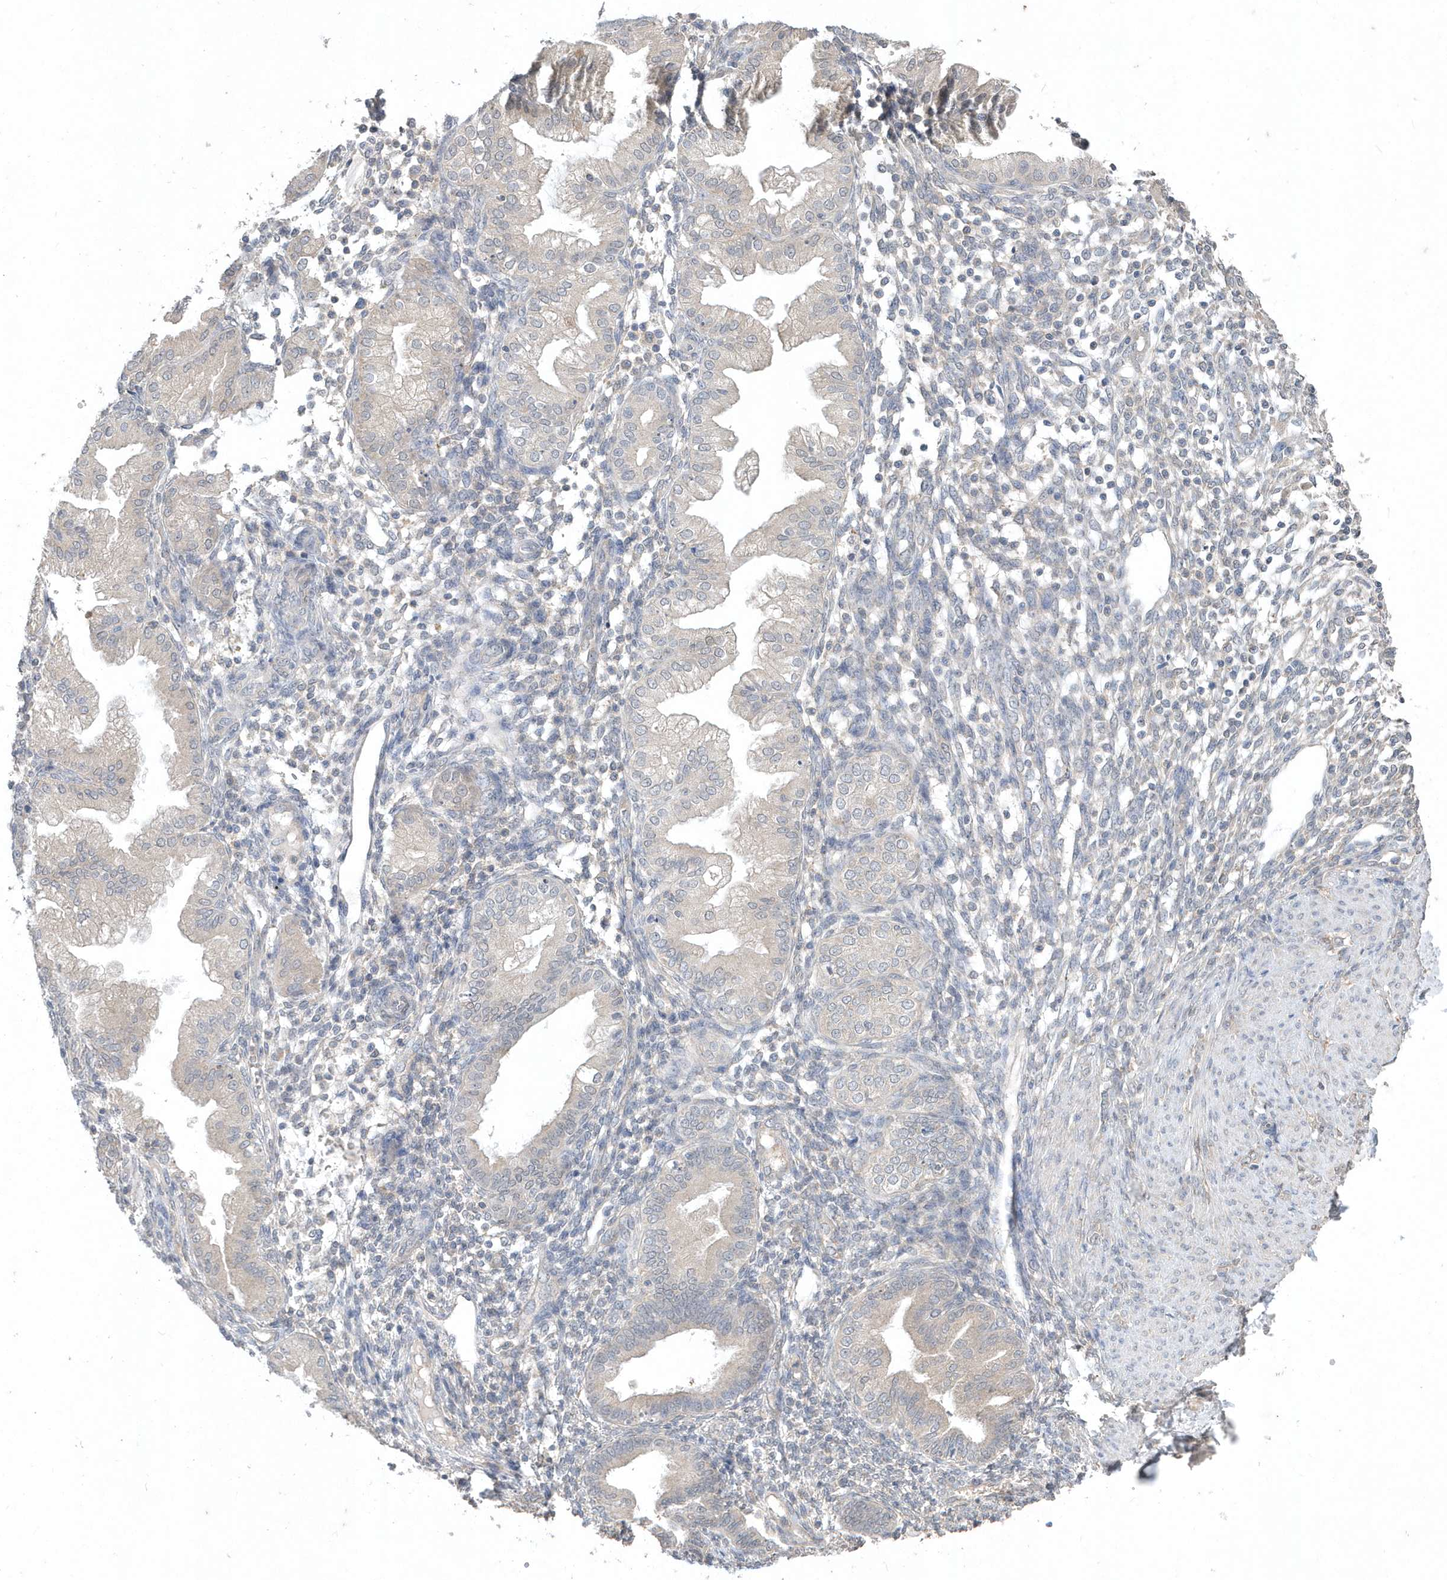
{"staining": {"intensity": "negative", "quantity": "none", "location": "none"}, "tissue": "endometrium", "cell_type": "Cells in endometrial stroma", "image_type": "normal", "snomed": [{"axis": "morphology", "description": "Normal tissue, NOS"}, {"axis": "topography", "description": "Endometrium"}], "caption": "The photomicrograph displays no staining of cells in endometrial stroma in benign endometrium. The staining was performed using DAB to visualize the protein expression in brown, while the nuclei were stained in blue with hematoxylin (Magnification: 20x).", "gene": "AKR7A2", "patient": {"sex": "female", "age": 53}}